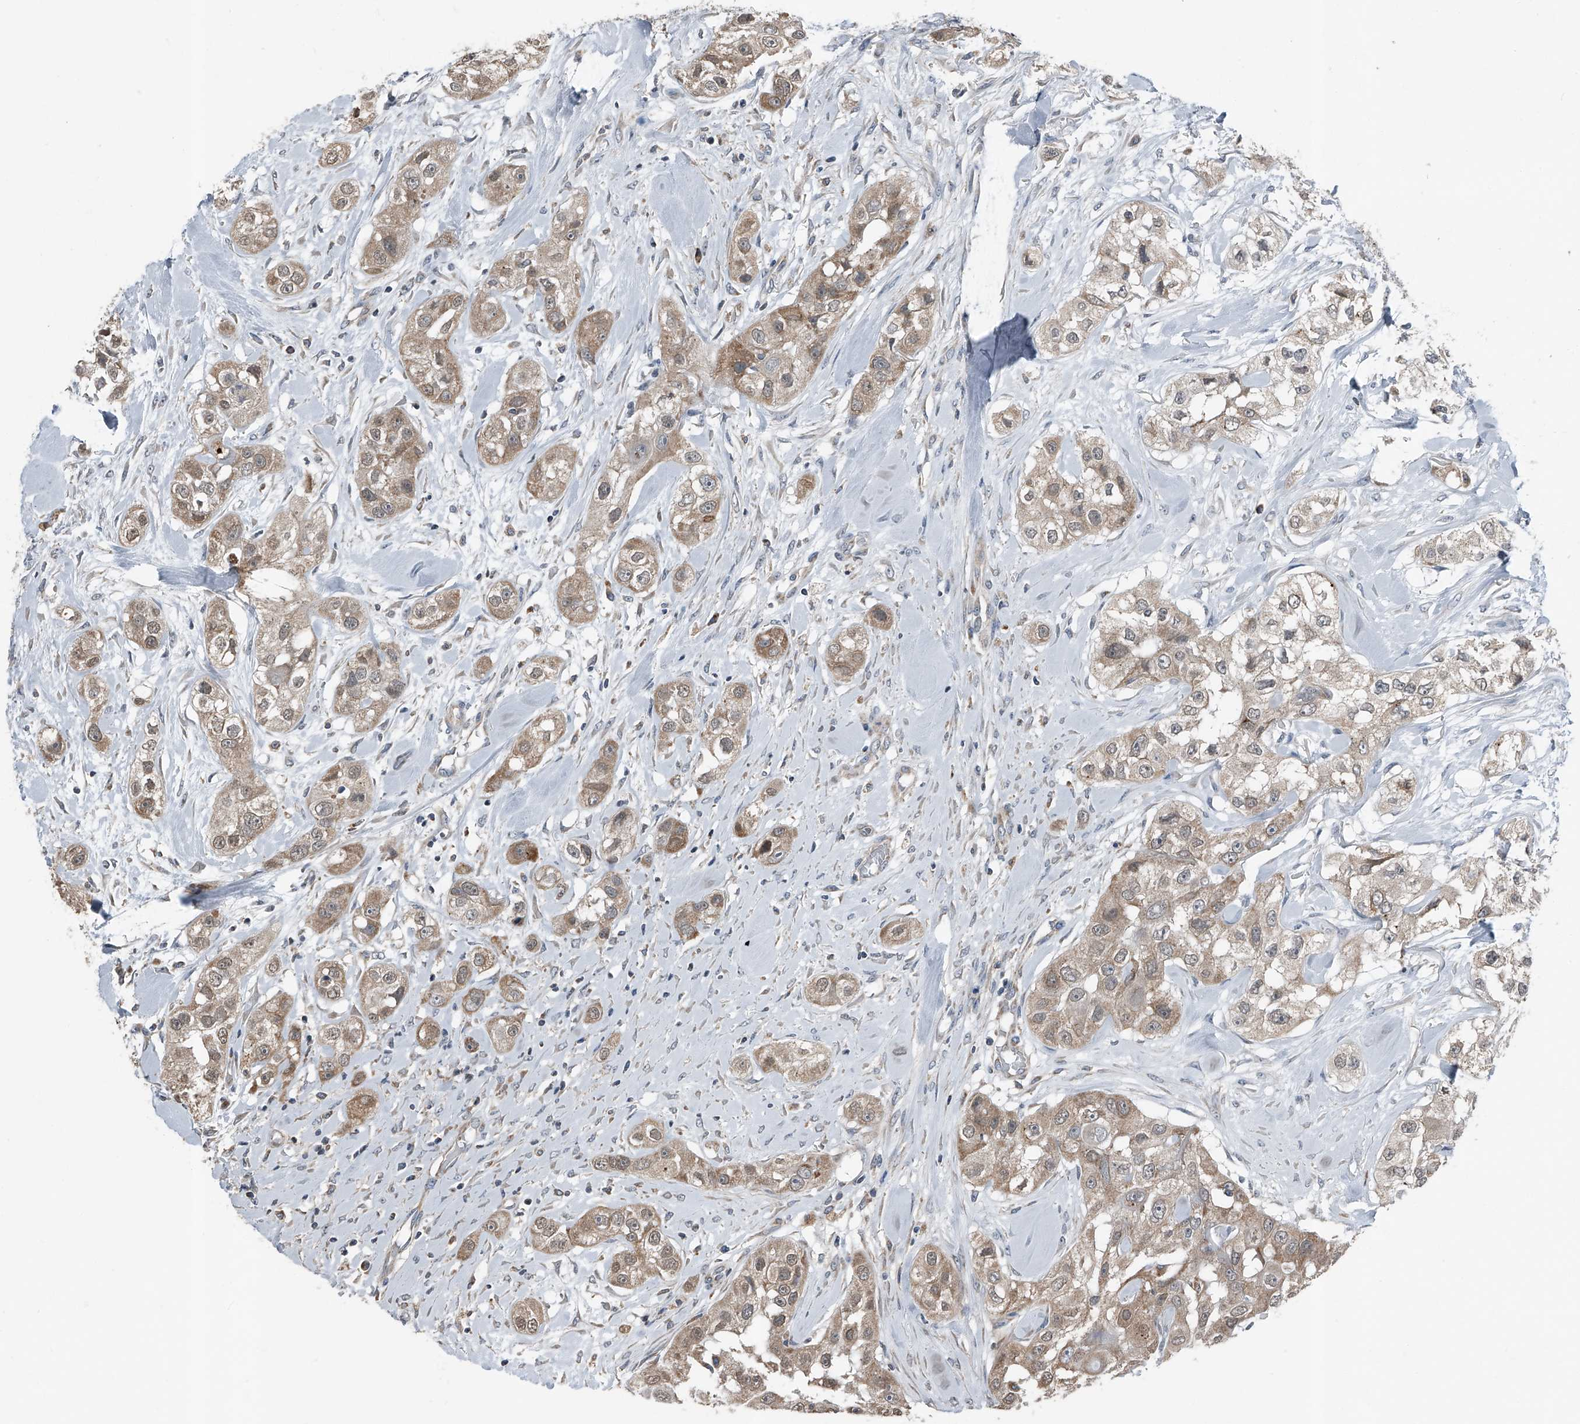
{"staining": {"intensity": "moderate", "quantity": ">75%", "location": "cytoplasmic/membranous"}, "tissue": "head and neck cancer", "cell_type": "Tumor cells", "image_type": "cancer", "snomed": [{"axis": "morphology", "description": "Normal tissue, NOS"}, {"axis": "morphology", "description": "Squamous cell carcinoma, NOS"}, {"axis": "topography", "description": "Skeletal muscle"}, {"axis": "topography", "description": "Head-Neck"}], "caption": "The micrograph displays a brown stain indicating the presence of a protein in the cytoplasmic/membranous of tumor cells in head and neck squamous cell carcinoma. (DAB (3,3'-diaminobenzidine) IHC with brightfield microscopy, high magnification).", "gene": "CHRNA7", "patient": {"sex": "male", "age": 51}}